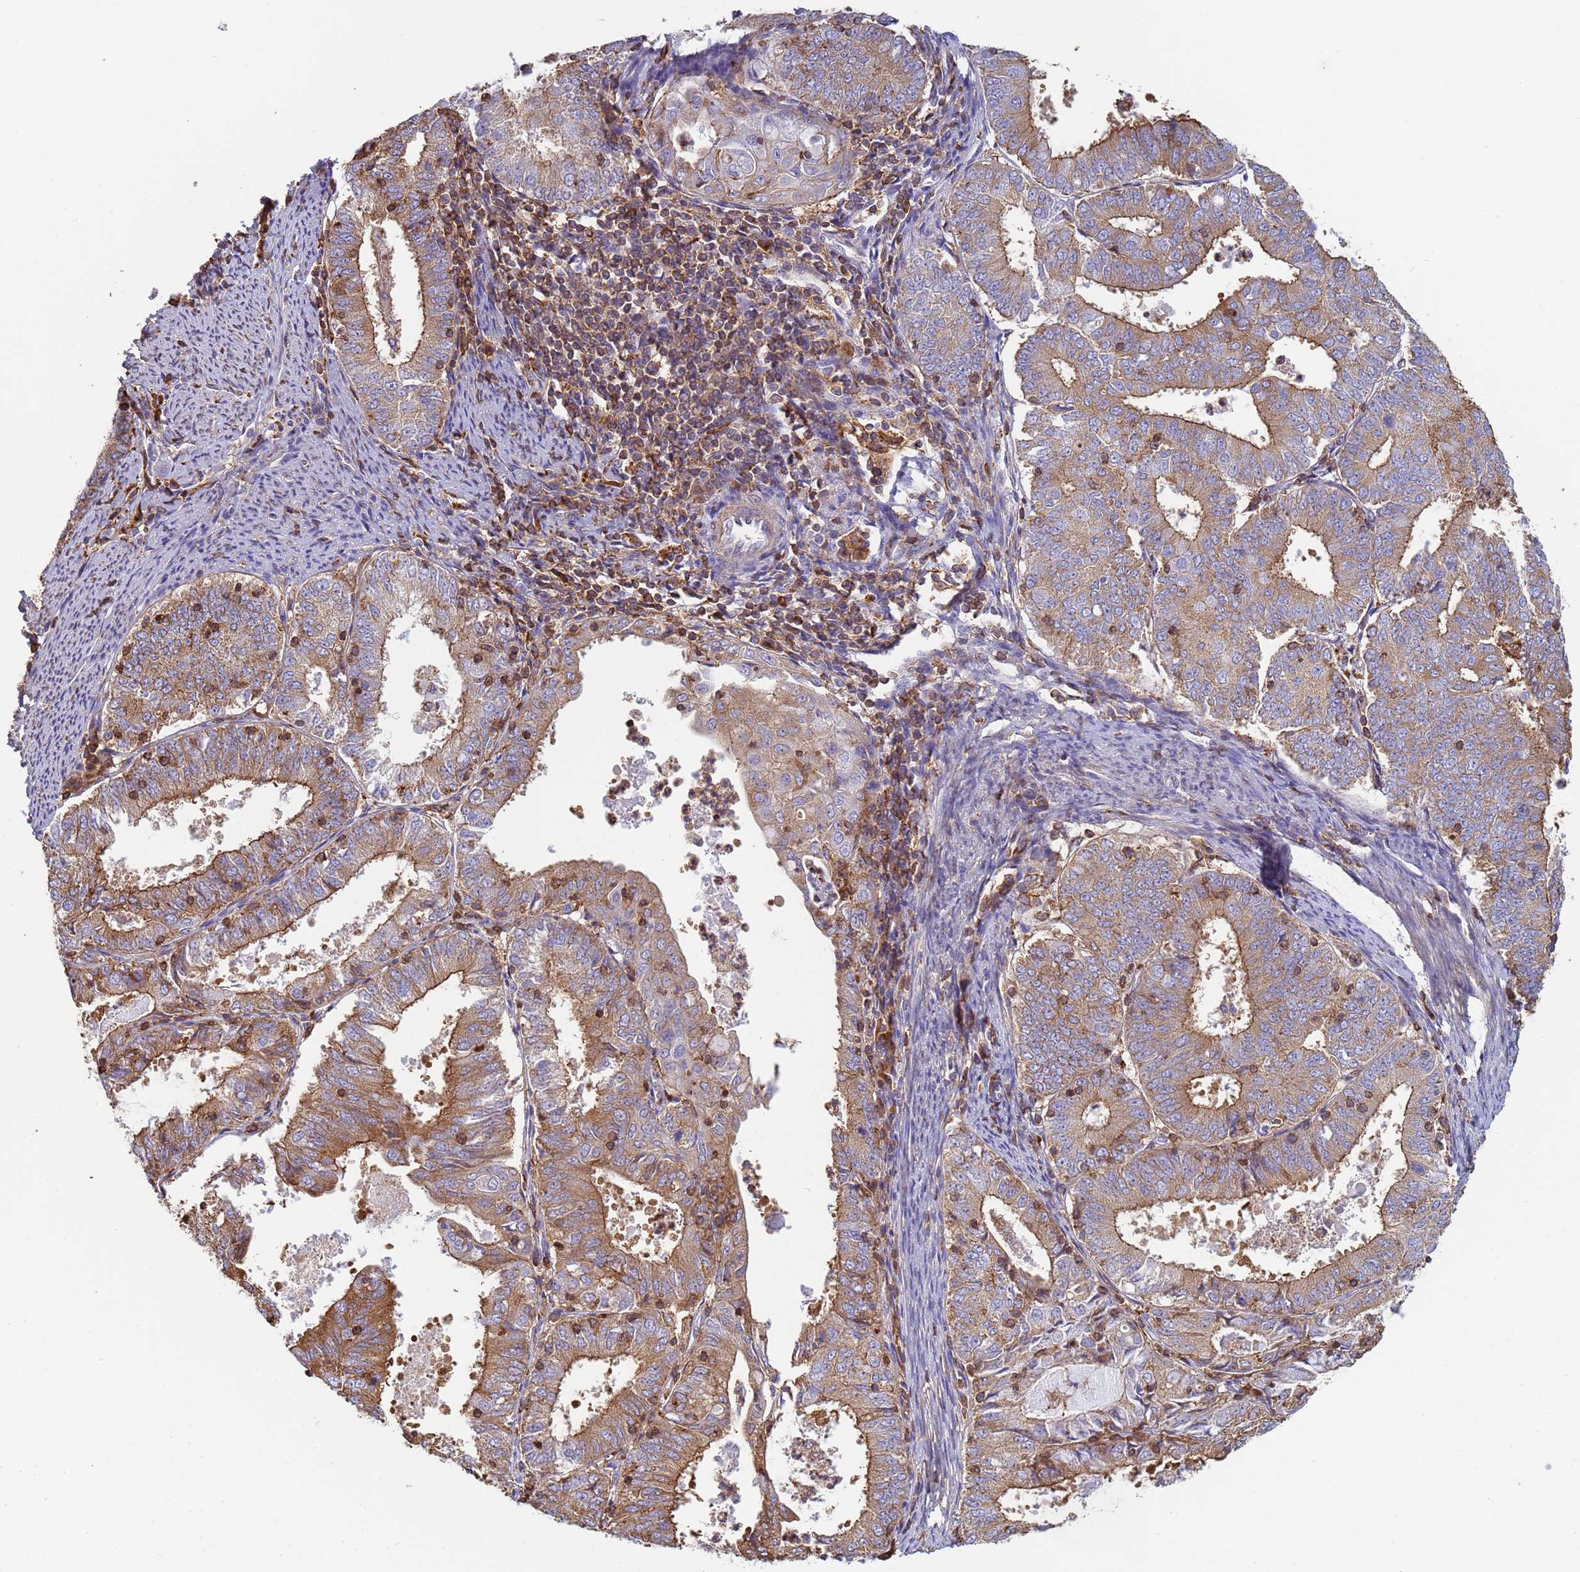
{"staining": {"intensity": "moderate", "quantity": ">75%", "location": "cytoplasmic/membranous"}, "tissue": "endometrial cancer", "cell_type": "Tumor cells", "image_type": "cancer", "snomed": [{"axis": "morphology", "description": "Adenocarcinoma, NOS"}, {"axis": "topography", "description": "Endometrium"}], "caption": "Endometrial cancer (adenocarcinoma) stained for a protein displays moderate cytoplasmic/membranous positivity in tumor cells. The staining was performed using DAB (3,3'-diaminobenzidine), with brown indicating positive protein expression. Nuclei are stained blue with hematoxylin.", "gene": "ZNG1B", "patient": {"sex": "female", "age": 57}}